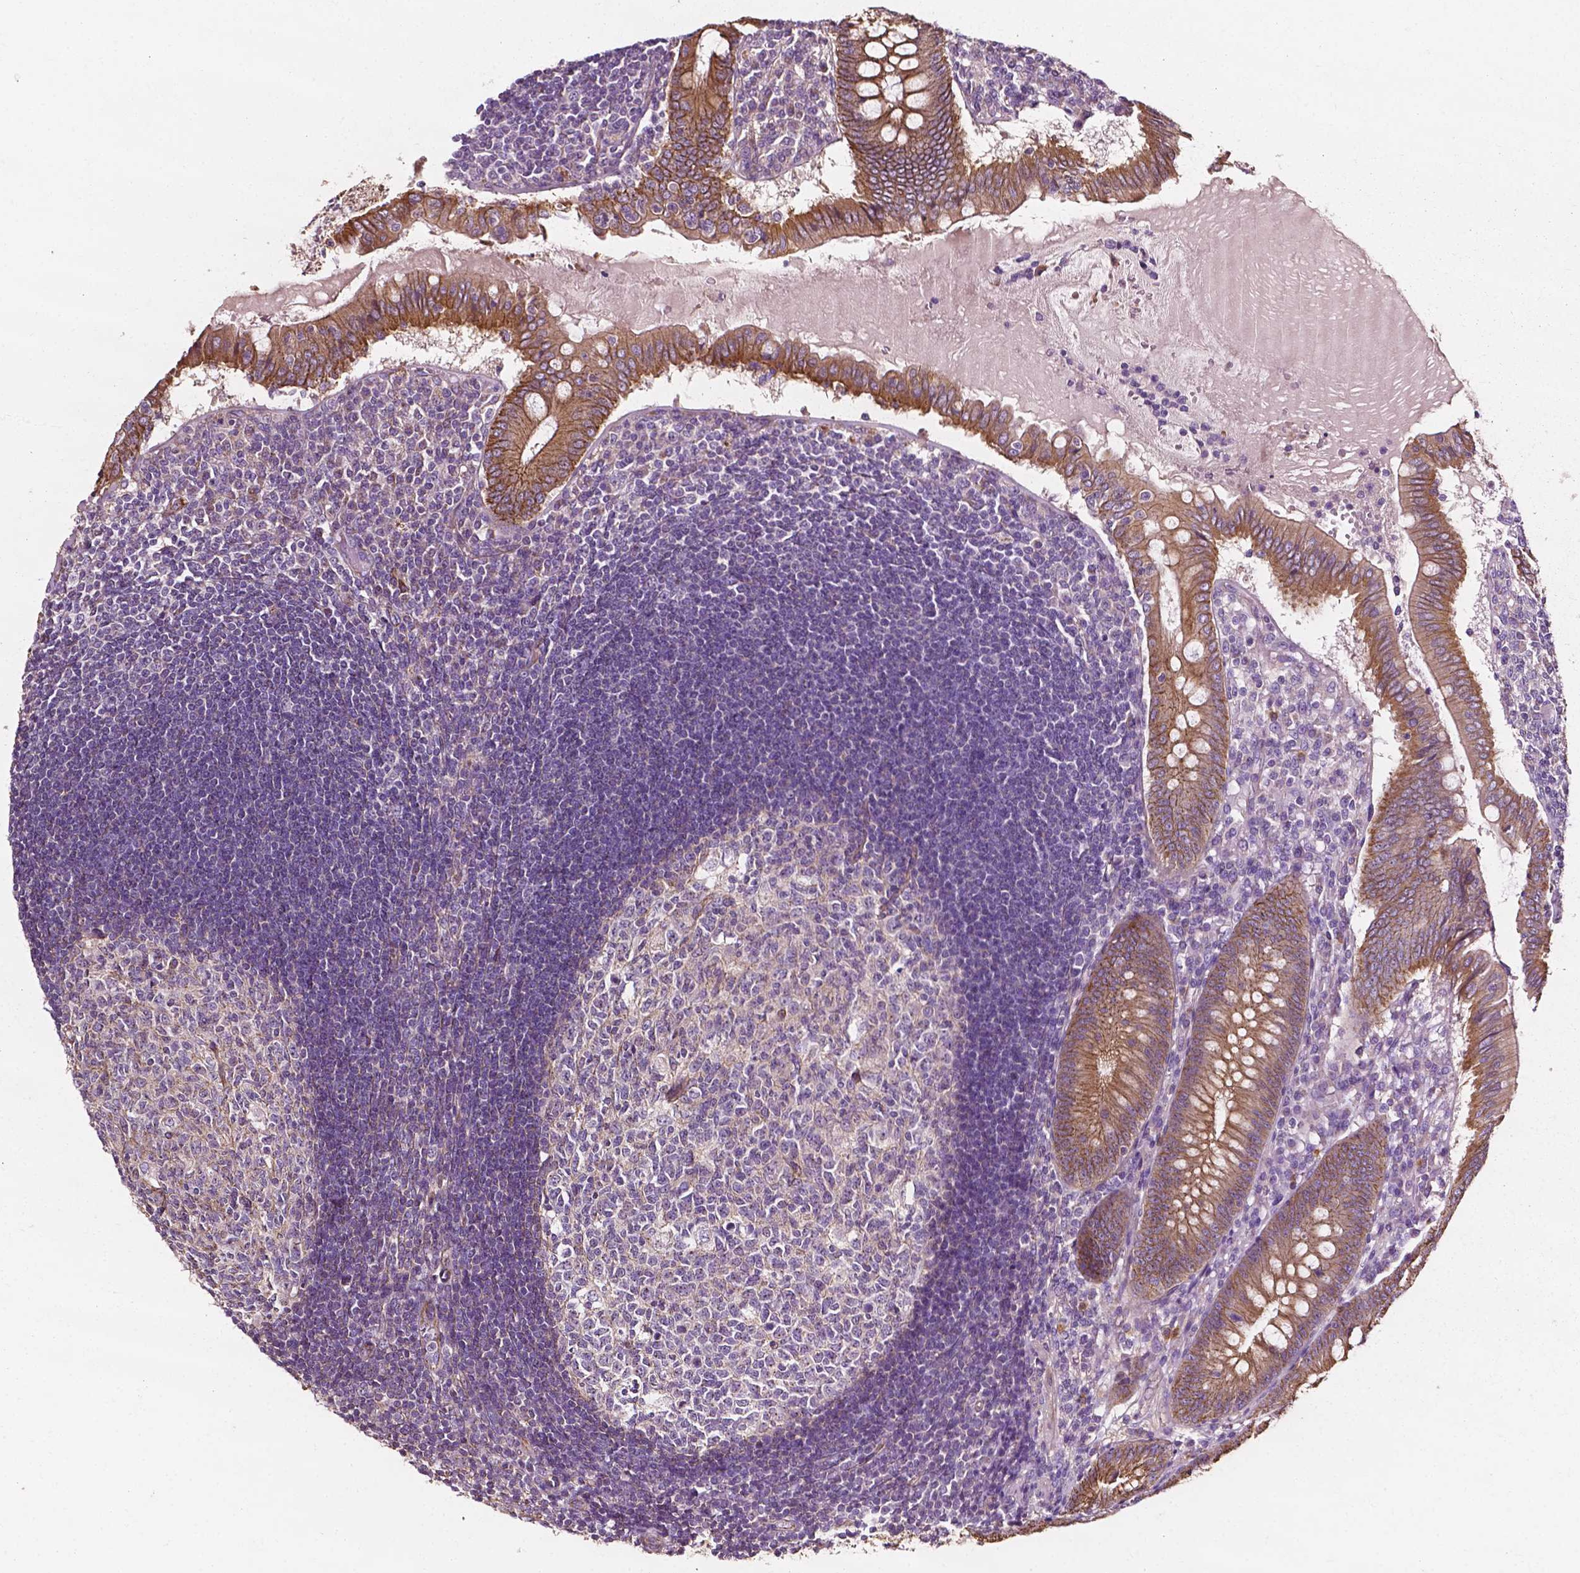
{"staining": {"intensity": "moderate", "quantity": ">75%", "location": "cytoplasmic/membranous"}, "tissue": "appendix", "cell_type": "Glandular cells", "image_type": "normal", "snomed": [{"axis": "morphology", "description": "Normal tissue, NOS"}, {"axis": "morphology", "description": "Inflammation, NOS"}, {"axis": "topography", "description": "Appendix"}], "caption": "Immunohistochemistry (IHC) photomicrograph of unremarkable appendix: human appendix stained using immunohistochemistry (IHC) displays medium levels of moderate protein expression localized specifically in the cytoplasmic/membranous of glandular cells, appearing as a cytoplasmic/membranous brown color.", "gene": "ATG16L1", "patient": {"sex": "male", "age": 16}}